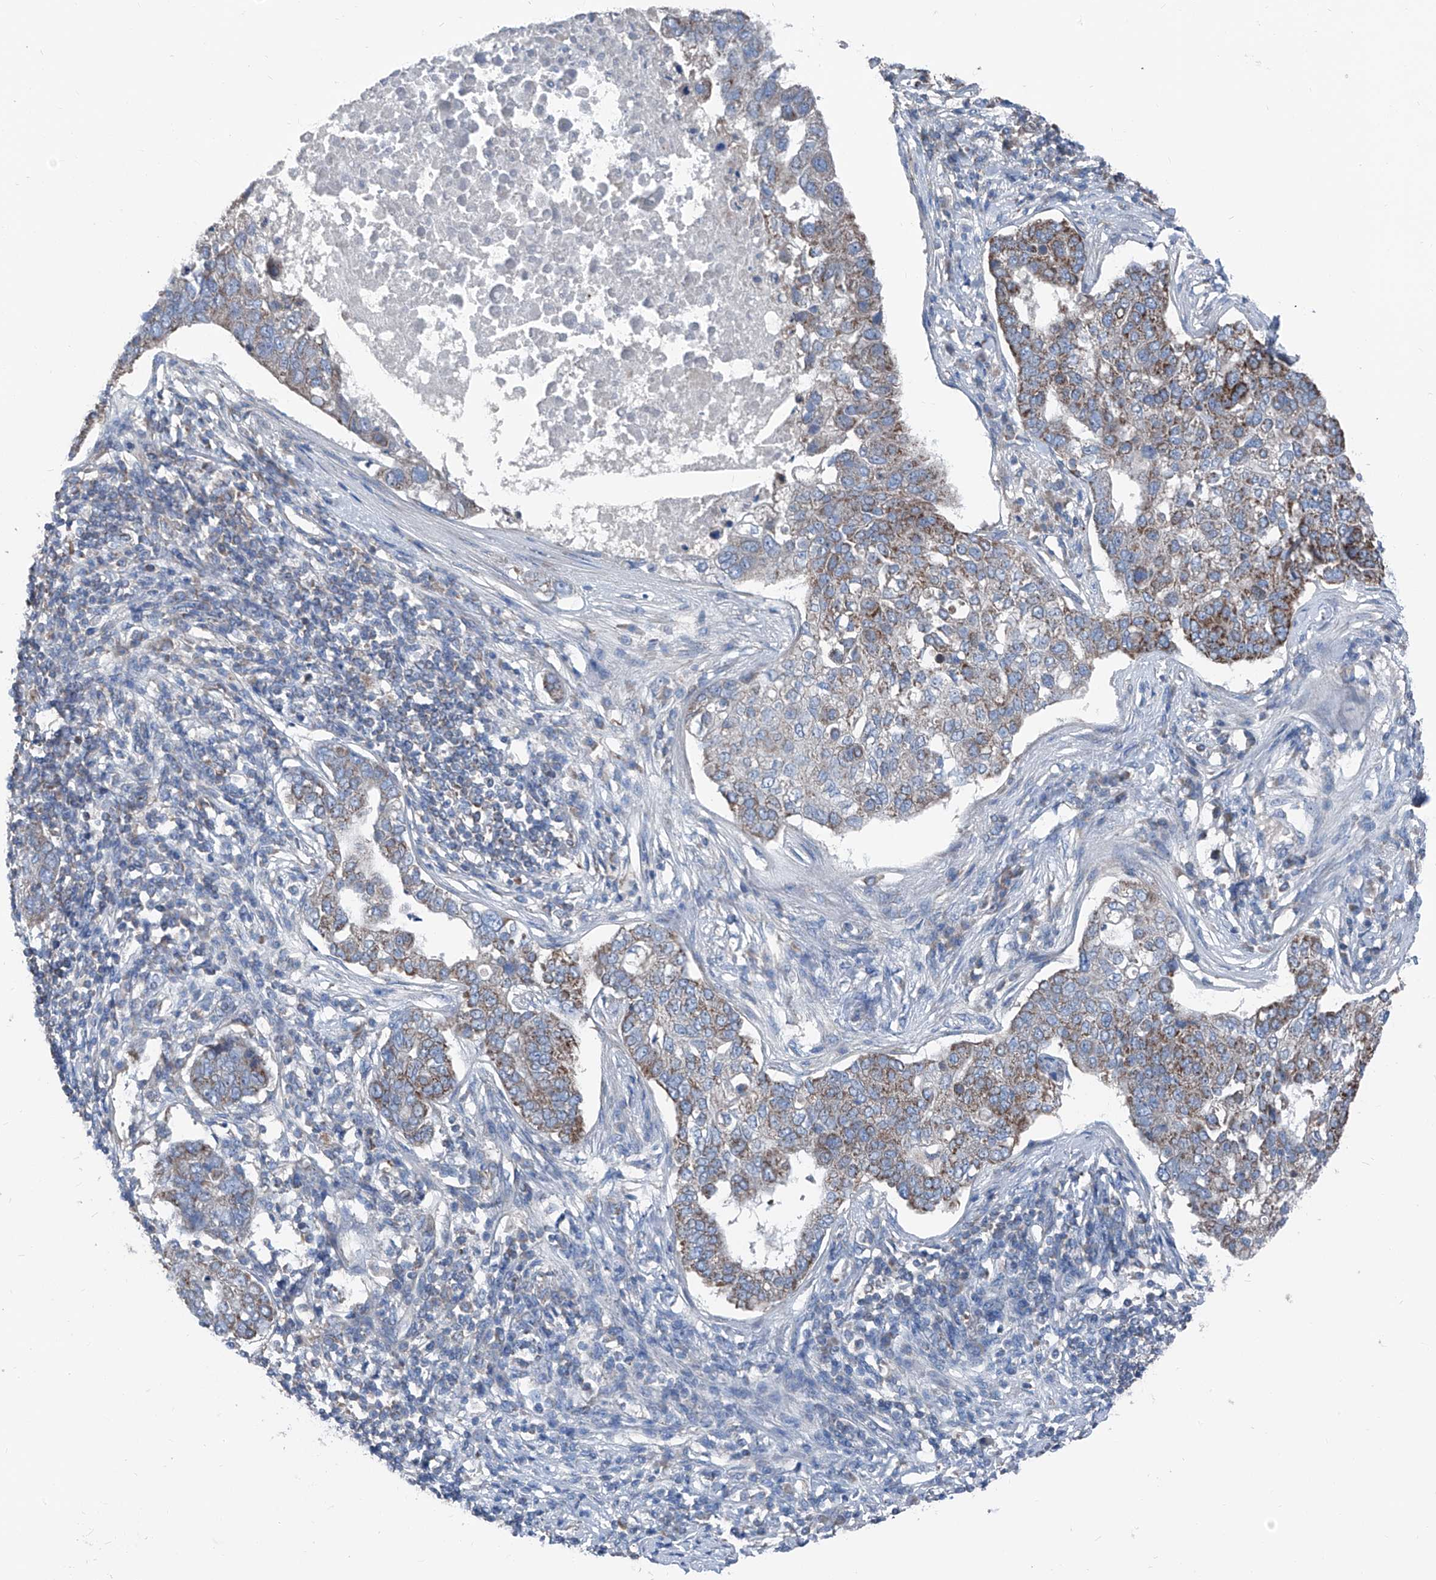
{"staining": {"intensity": "moderate", "quantity": "25%-75%", "location": "cytoplasmic/membranous"}, "tissue": "pancreatic cancer", "cell_type": "Tumor cells", "image_type": "cancer", "snomed": [{"axis": "morphology", "description": "Adenocarcinoma, NOS"}, {"axis": "topography", "description": "Pancreas"}], "caption": "Immunohistochemical staining of adenocarcinoma (pancreatic) displays medium levels of moderate cytoplasmic/membranous protein expression in about 25%-75% of tumor cells.", "gene": "GPAT3", "patient": {"sex": "female", "age": 61}}